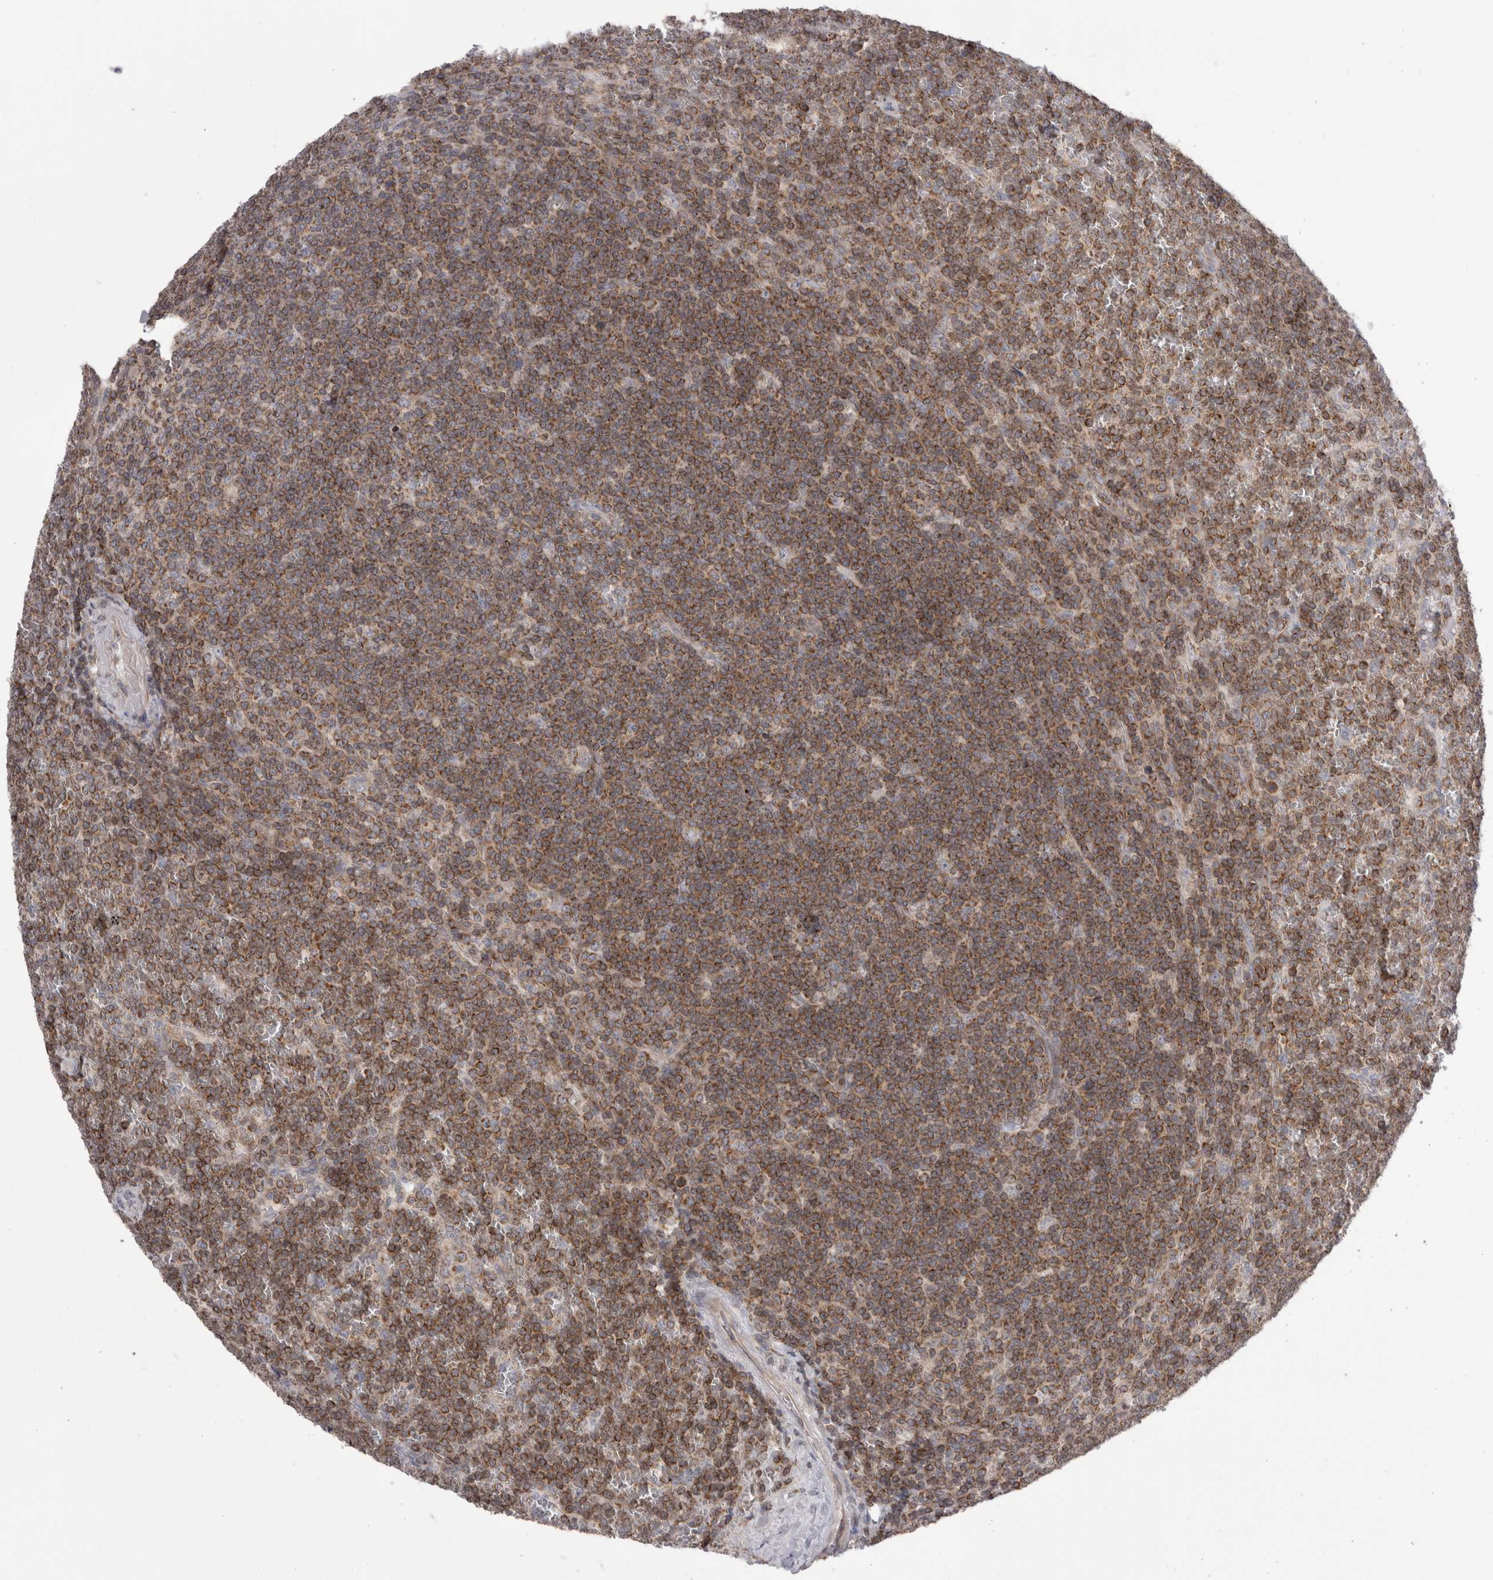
{"staining": {"intensity": "moderate", "quantity": ">75%", "location": "cytoplasmic/membranous"}, "tissue": "lymphoma", "cell_type": "Tumor cells", "image_type": "cancer", "snomed": [{"axis": "morphology", "description": "Malignant lymphoma, non-Hodgkin's type, Low grade"}, {"axis": "topography", "description": "Spleen"}], "caption": "IHC (DAB) staining of lymphoma reveals moderate cytoplasmic/membranous protein positivity in approximately >75% of tumor cells.", "gene": "DARS2", "patient": {"sex": "female", "age": 19}}